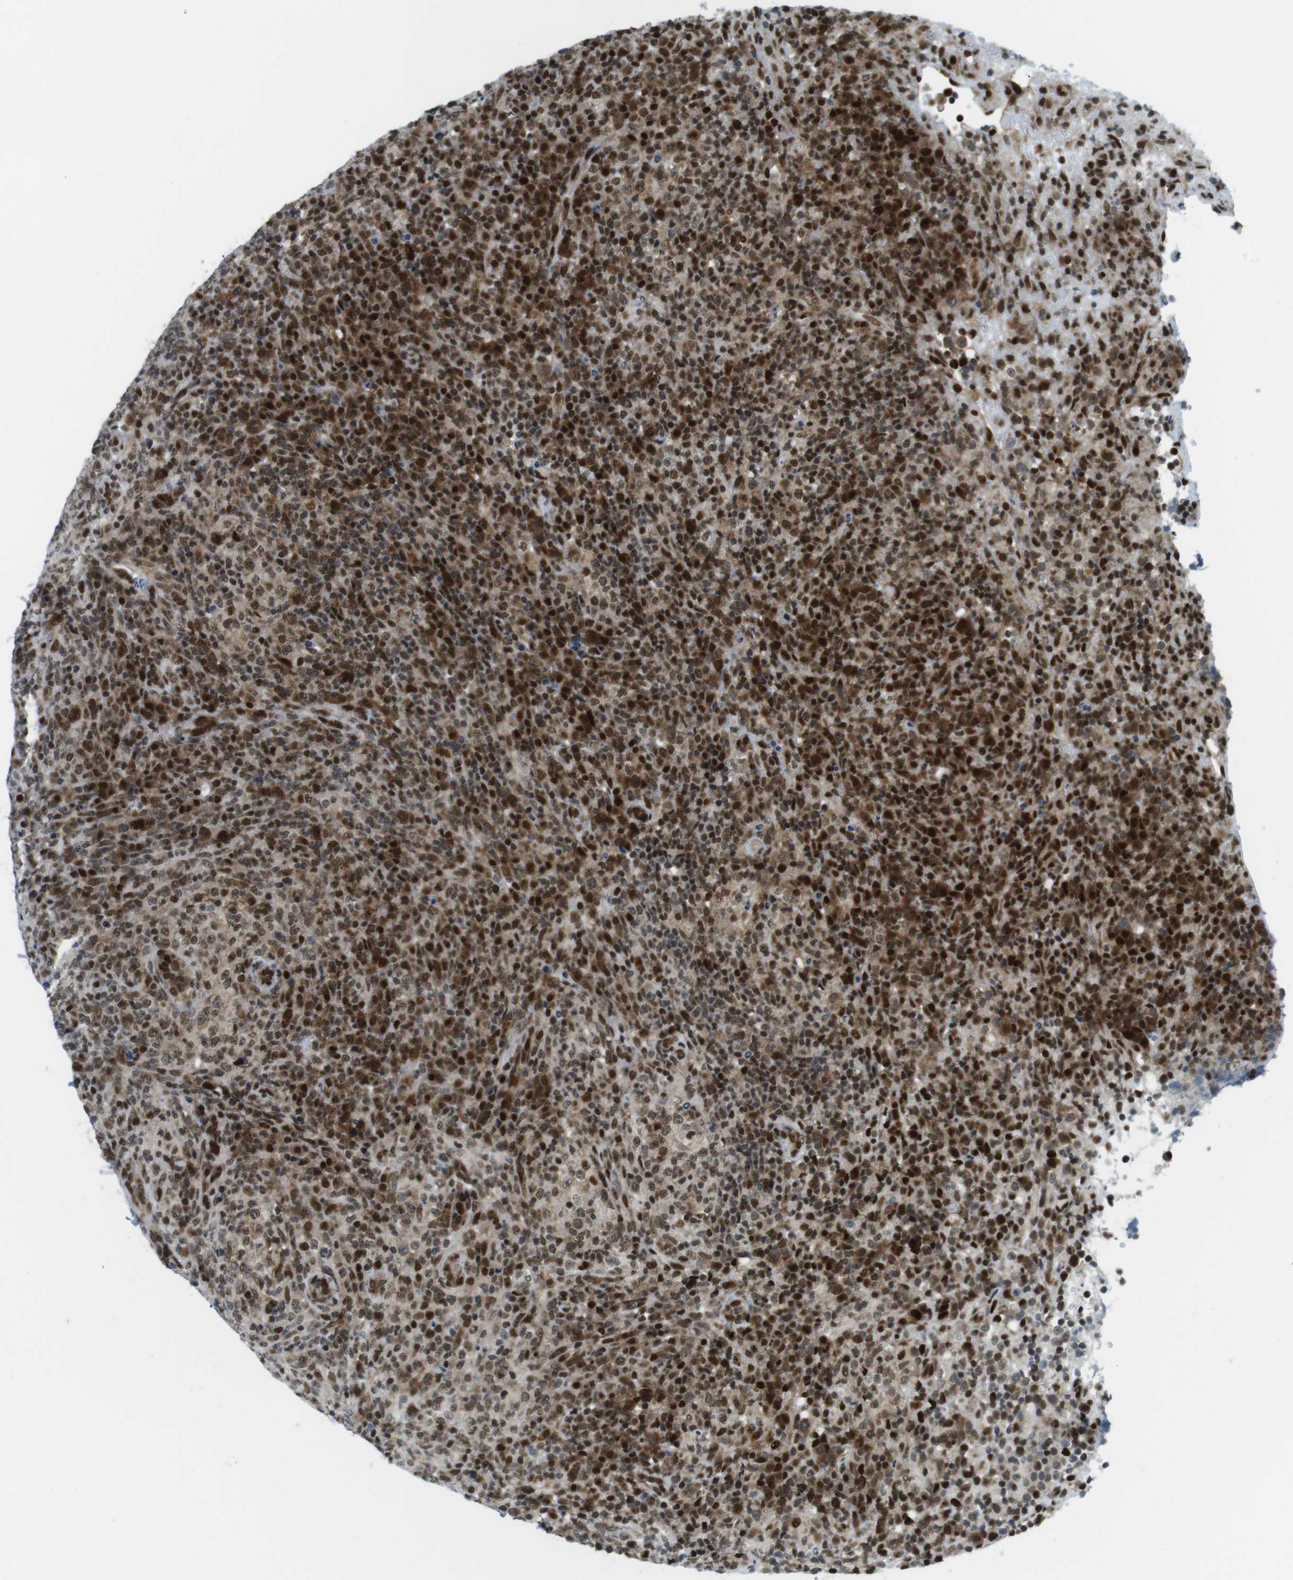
{"staining": {"intensity": "strong", "quantity": "25%-75%", "location": "nuclear"}, "tissue": "lymphoma", "cell_type": "Tumor cells", "image_type": "cancer", "snomed": [{"axis": "morphology", "description": "Malignant lymphoma, non-Hodgkin's type, High grade"}, {"axis": "topography", "description": "Lymph node"}], "caption": "Protein staining shows strong nuclear staining in about 25%-75% of tumor cells in lymphoma.", "gene": "CDC27", "patient": {"sex": "female", "age": 76}}